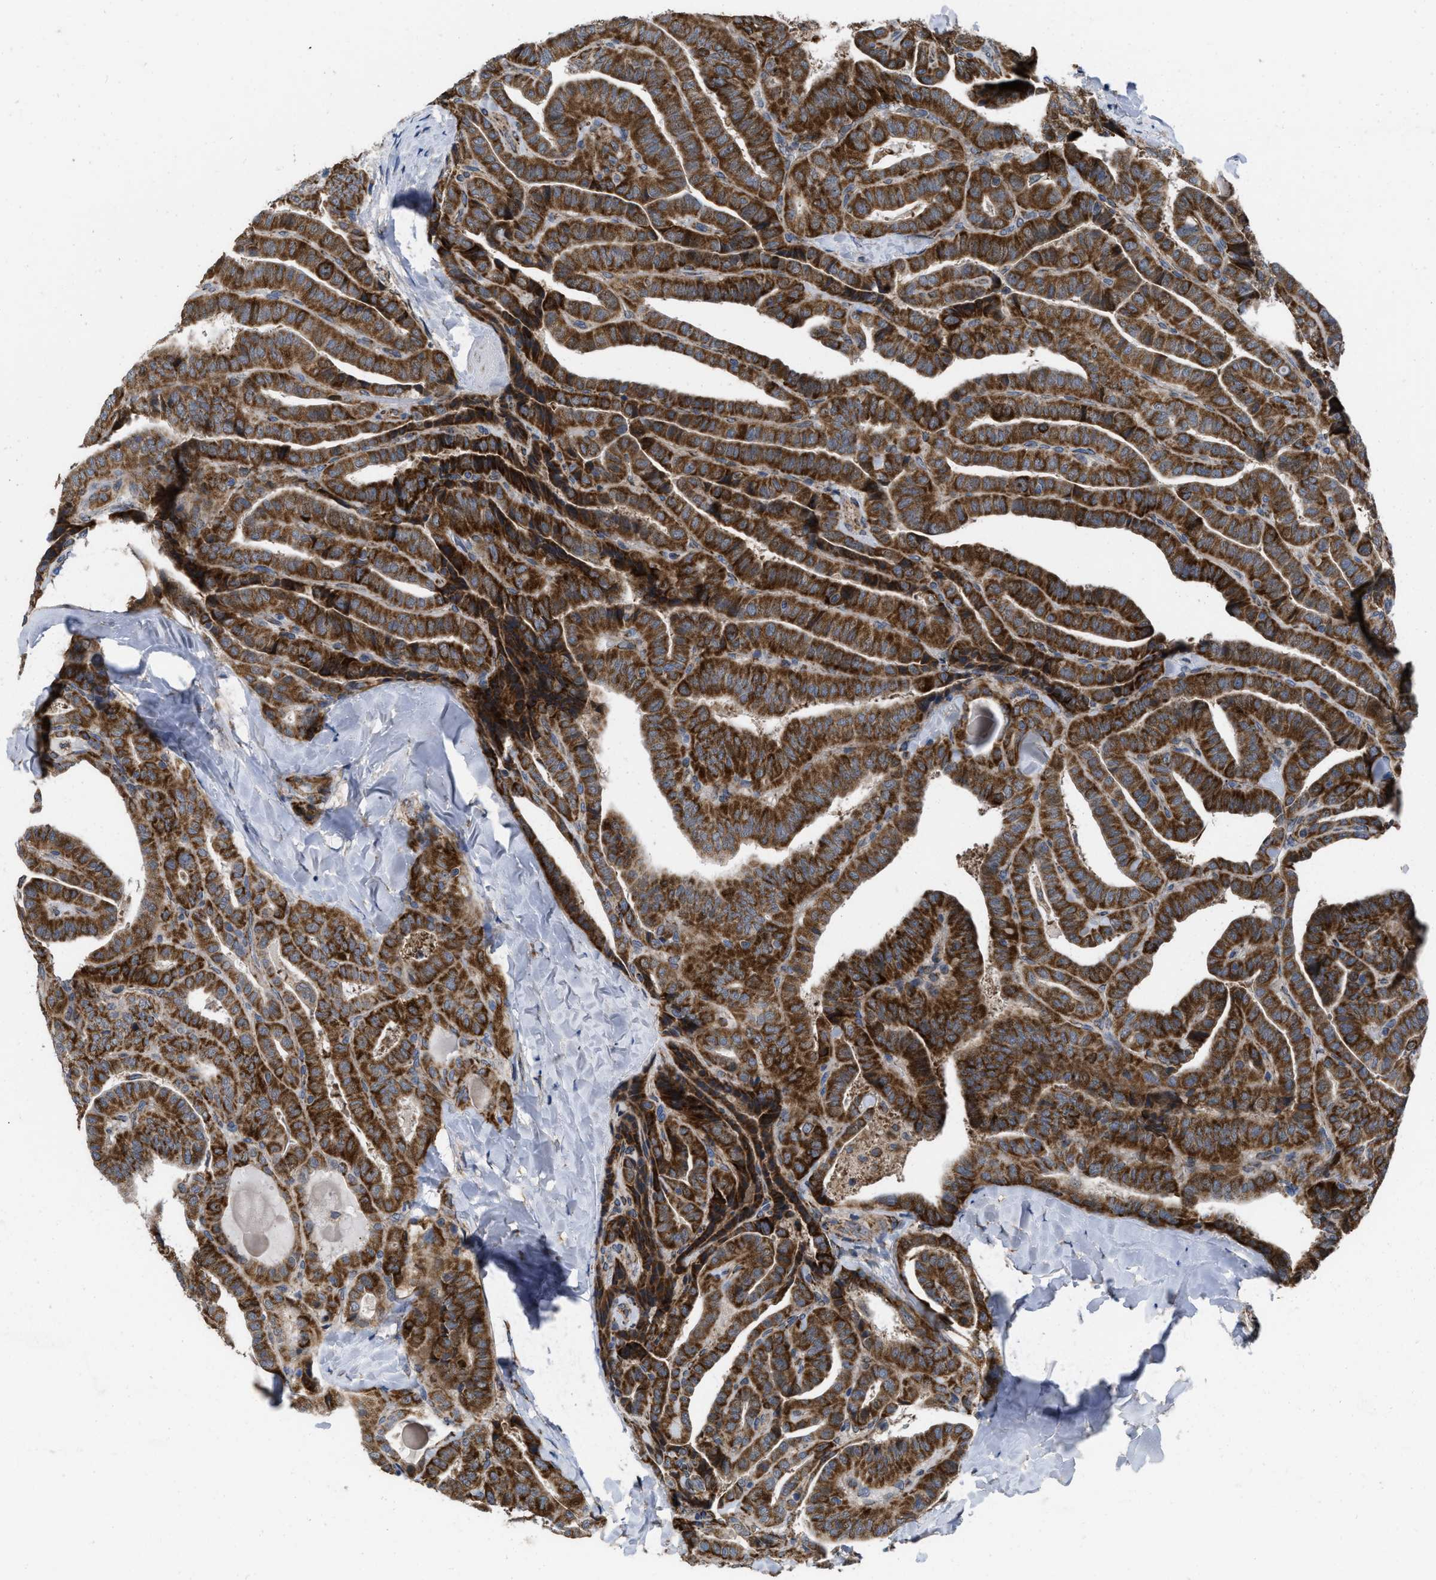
{"staining": {"intensity": "moderate", "quantity": ">75%", "location": "cytoplasmic/membranous"}, "tissue": "thyroid cancer", "cell_type": "Tumor cells", "image_type": "cancer", "snomed": [{"axis": "morphology", "description": "Papillary adenocarcinoma, NOS"}, {"axis": "topography", "description": "Thyroid gland"}], "caption": "Human thyroid cancer (papillary adenocarcinoma) stained for a protein (brown) shows moderate cytoplasmic/membranous positive expression in about >75% of tumor cells.", "gene": "AKAP1", "patient": {"sex": "male", "age": 77}}